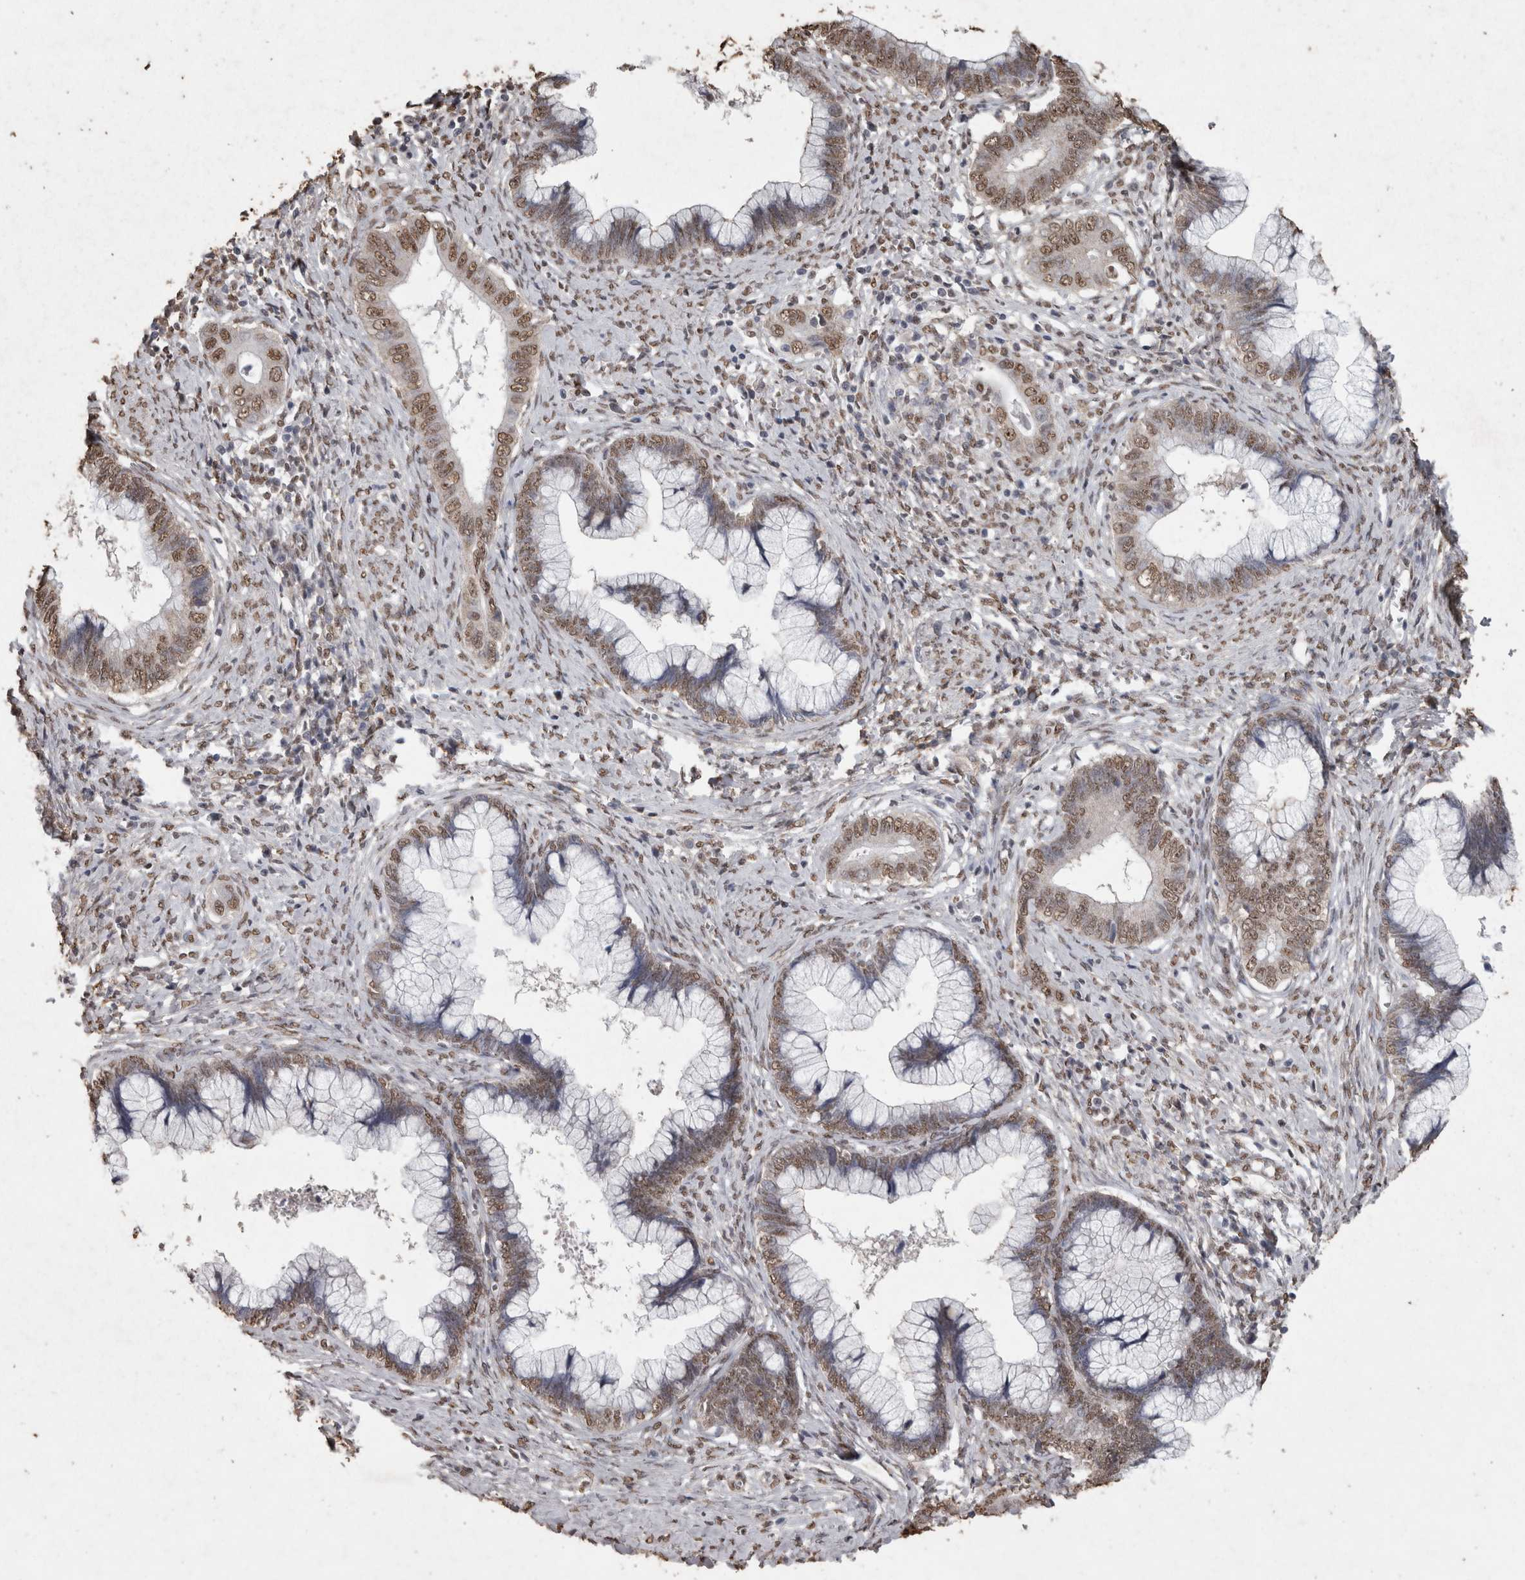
{"staining": {"intensity": "moderate", "quantity": "25%-75%", "location": "nuclear"}, "tissue": "cervical cancer", "cell_type": "Tumor cells", "image_type": "cancer", "snomed": [{"axis": "morphology", "description": "Adenocarcinoma, NOS"}, {"axis": "topography", "description": "Cervix"}], "caption": "Tumor cells display medium levels of moderate nuclear positivity in approximately 25%-75% of cells in adenocarcinoma (cervical).", "gene": "SMAD7", "patient": {"sex": "female", "age": 44}}